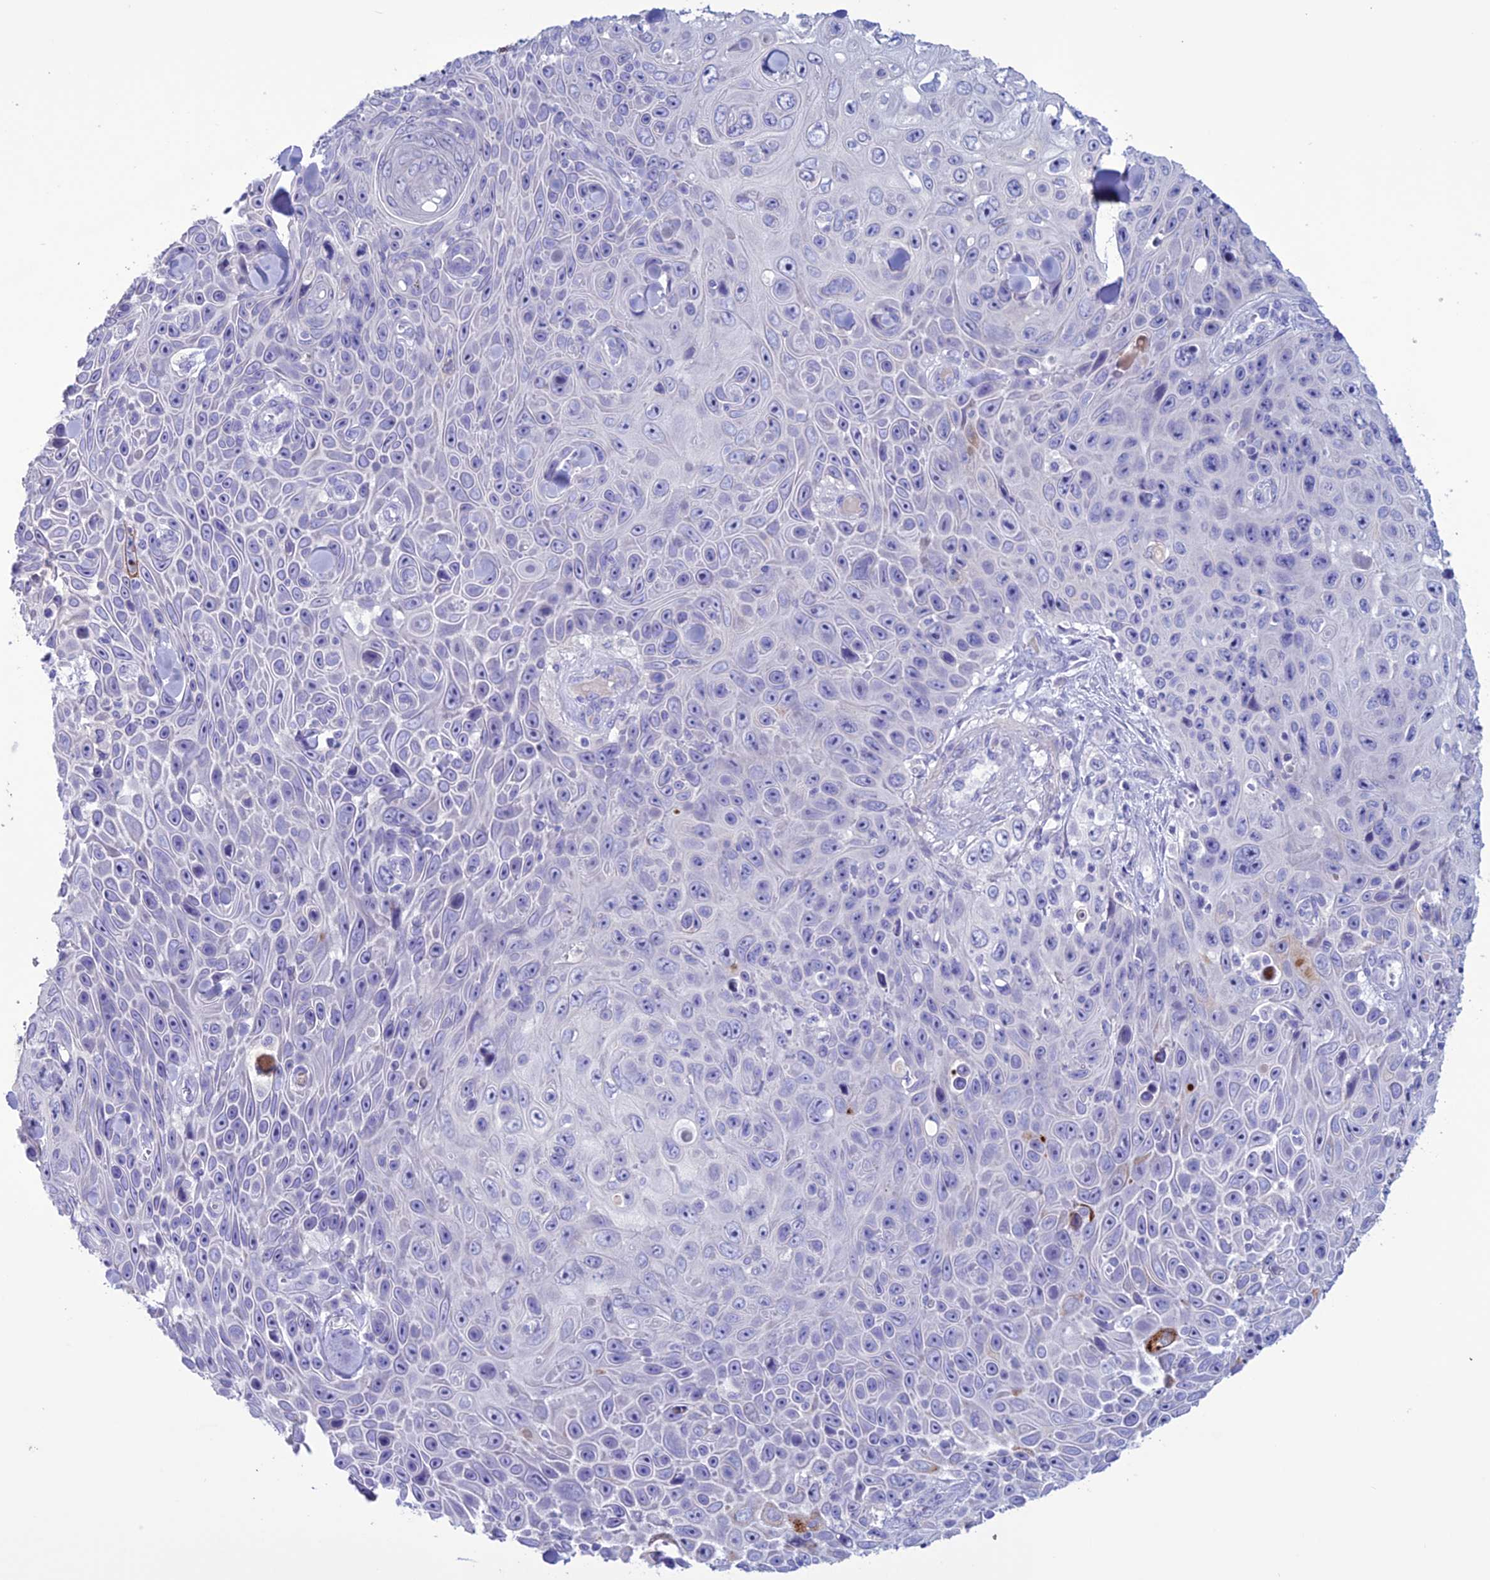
{"staining": {"intensity": "negative", "quantity": "none", "location": "none"}, "tissue": "skin cancer", "cell_type": "Tumor cells", "image_type": "cancer", "snomed": [{"axis": "morphology", "description": "Squamous cell carcinoma, NOS"}, {"axis": "topography", "description": "Skin"}], "caption": "The histopathology image demonstrates no staining of tumor cells in squamous cell carcinoma (skin). Nuclei are stained in blue.", "gene": "CLEC2L", "patient": {"sex": "male", "age": 82}}